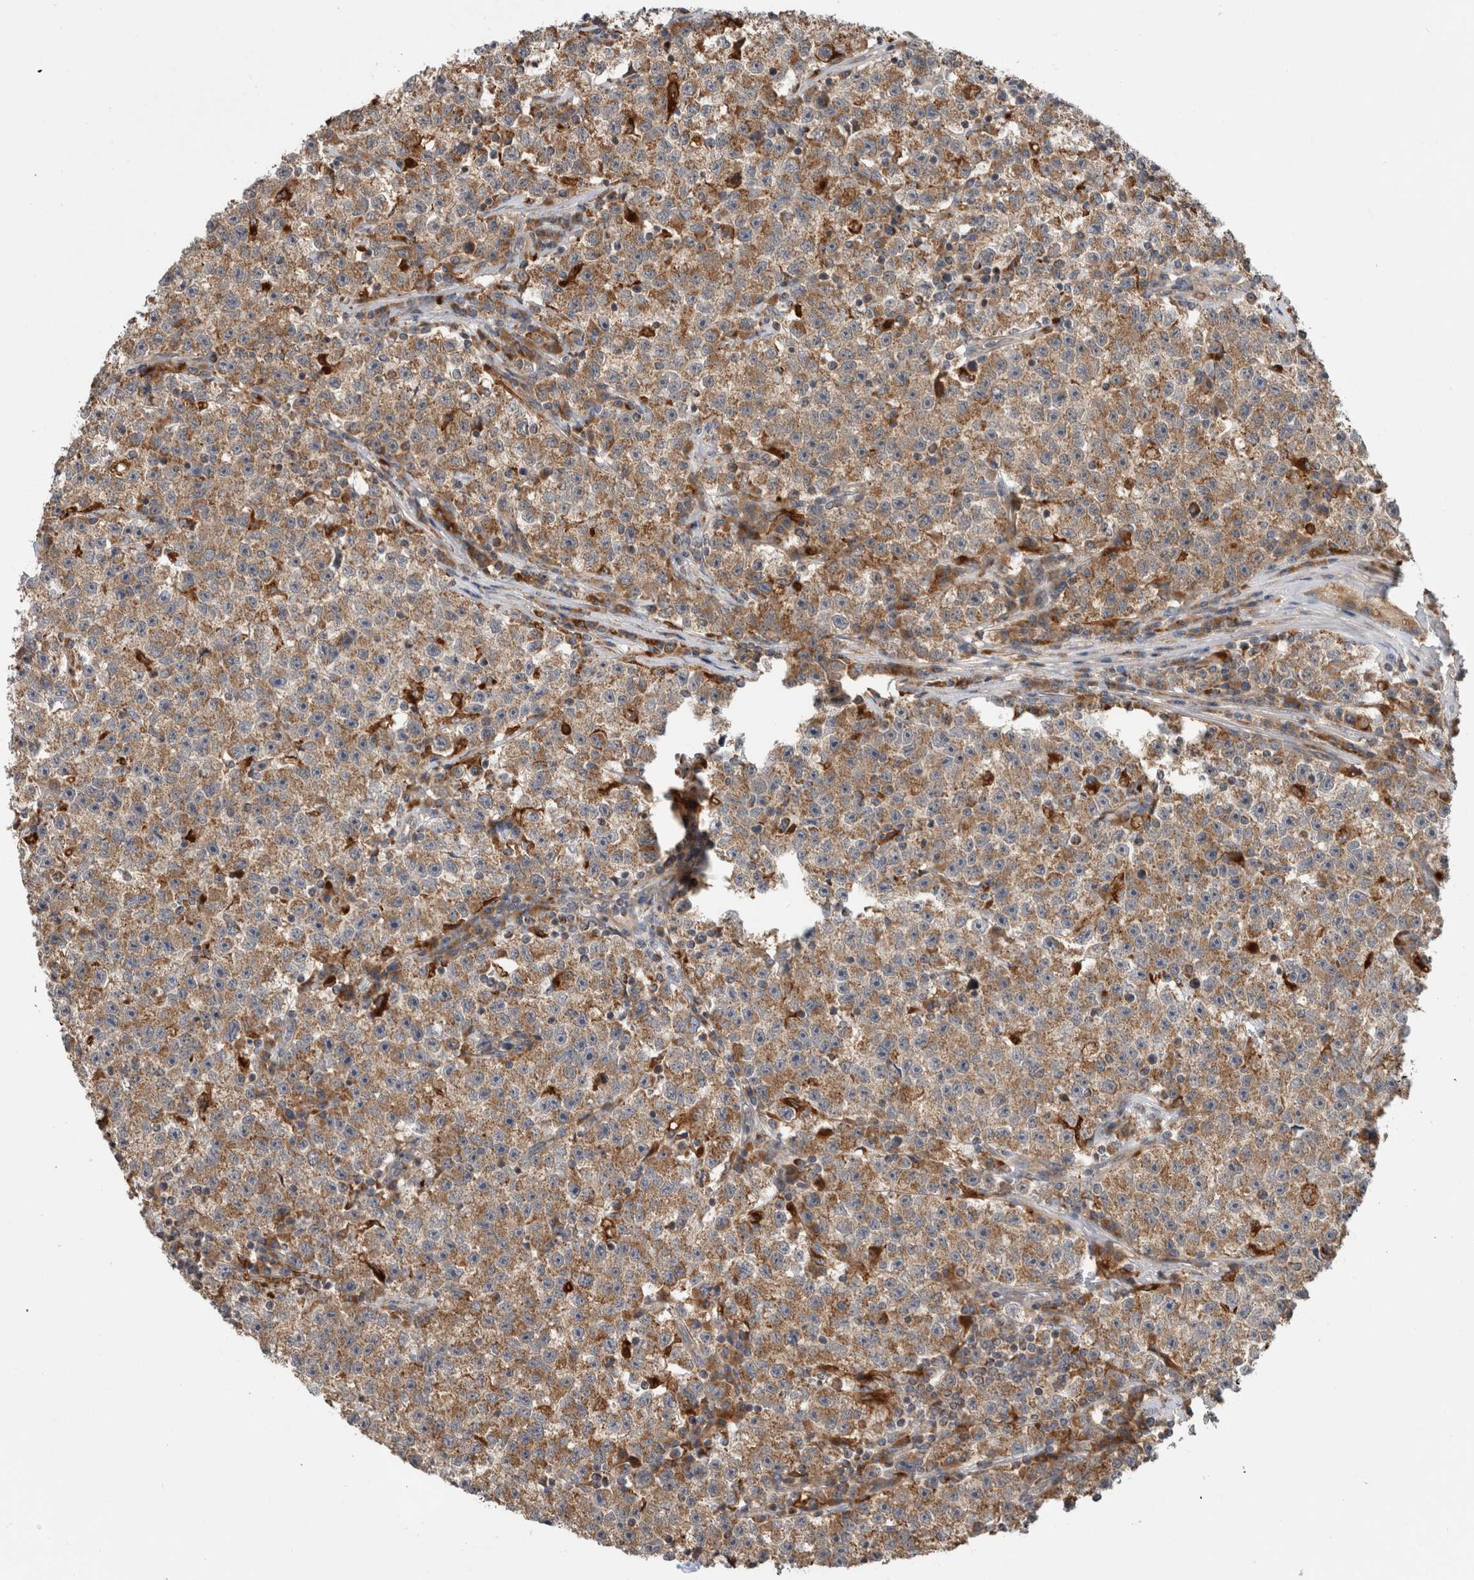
{"staining": {"intensity": "moderate", "quantity": ">75%", "location": "cytoplasmic/membranous"}, "tissue": "testis cancer", "cell_type": "Tumor cells", "image_type": "cancer", "snomed": [{"axis": "morphology", "description": "Seminoma, NOS"}, {"axis": "topography", "description": "Testis"}], "caption": "High-power microscopy captured an immunohistochemistry photomicrograph of testis cancer, revealing moderate cytoplasmic/membranous expression in approximately >75% of tumor cells.", "gene": "ADGRL3", "patient": {"sex": "male", "age": 22}}